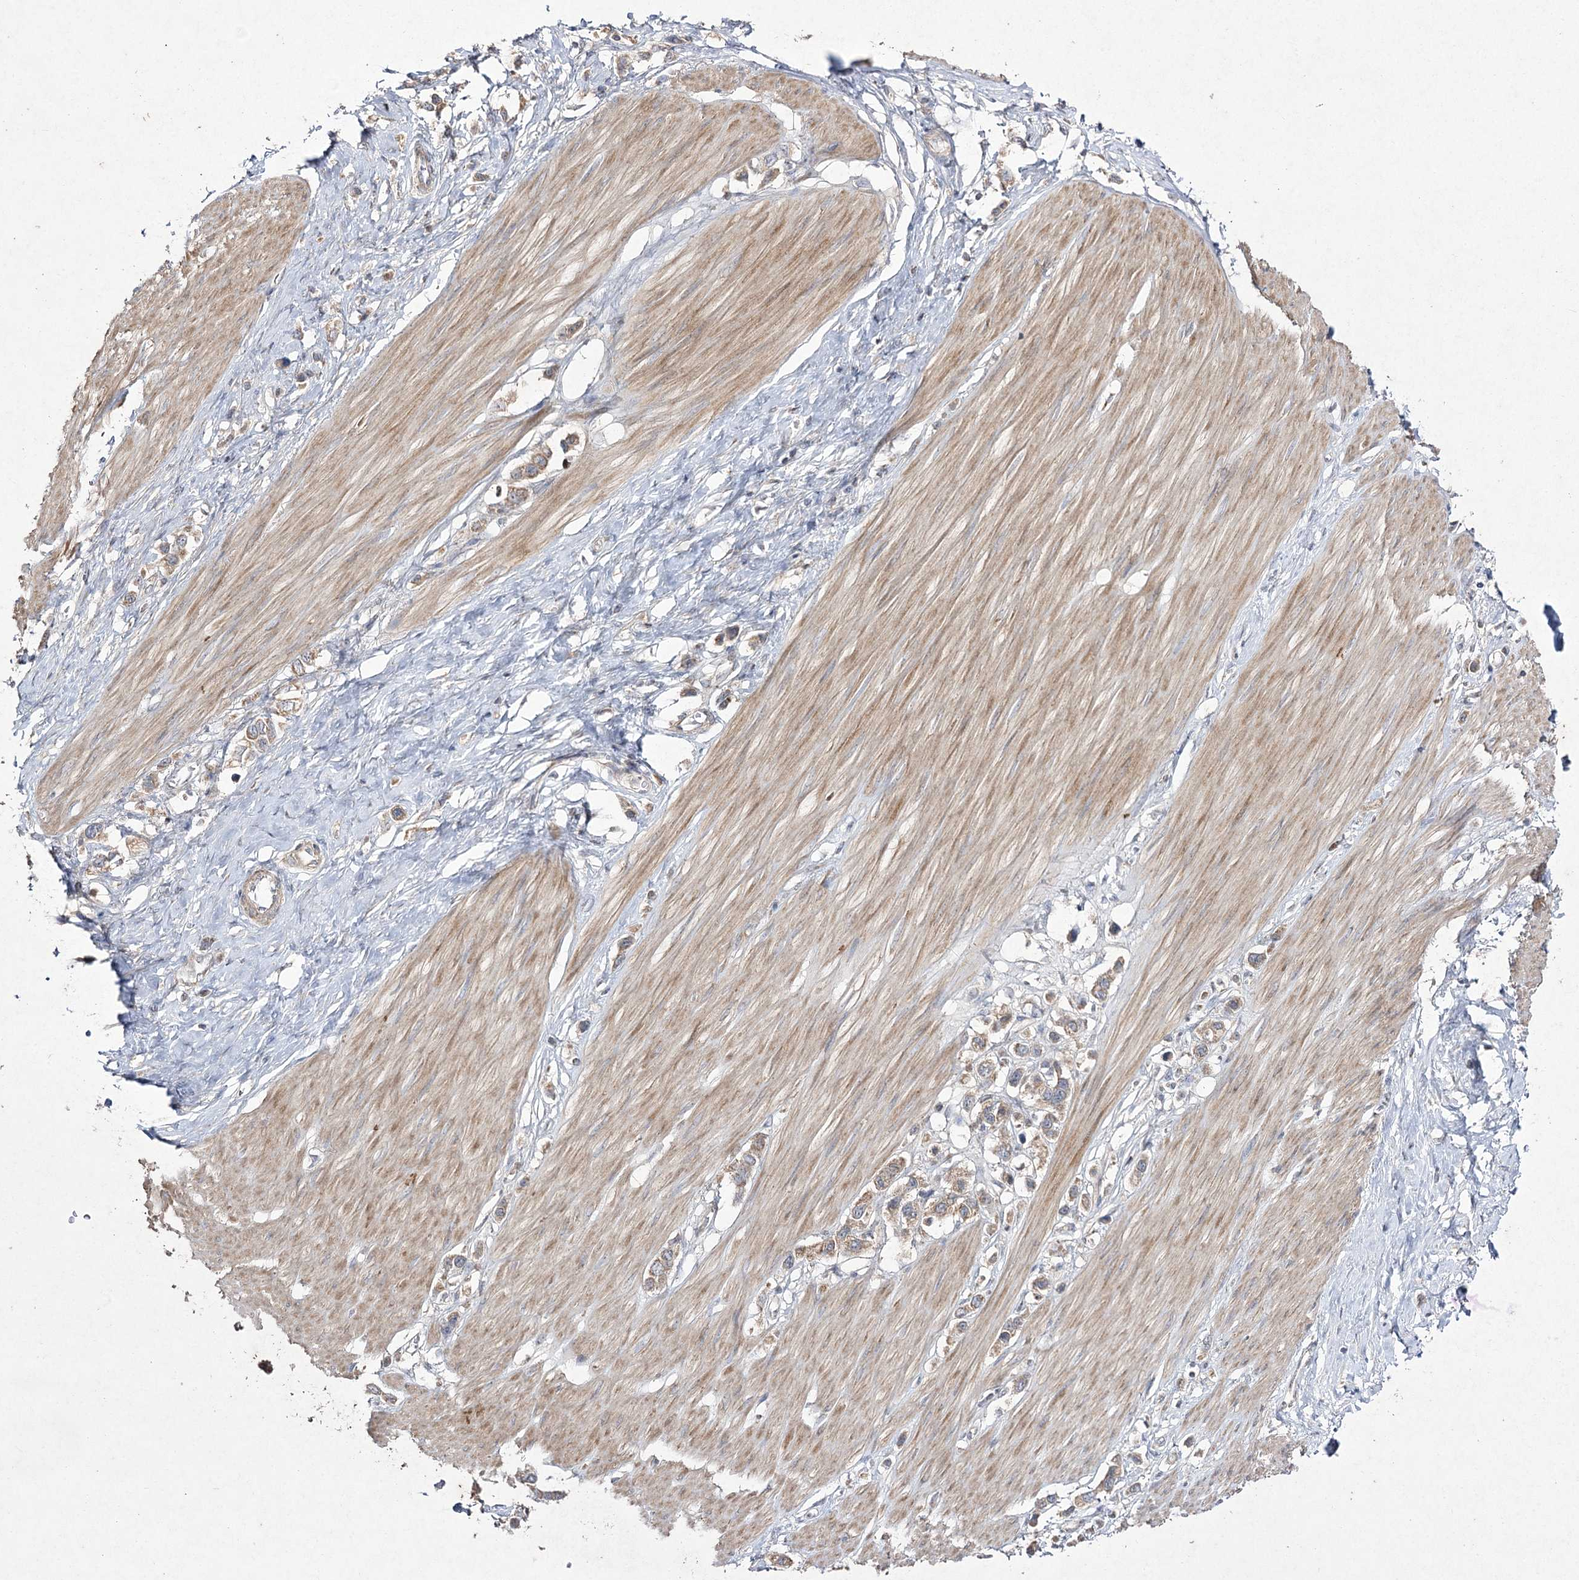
{"staining": {"intensity": "weak", "quantity": ">75%", "location": "cytoplasmic/membranous"}, "tissue": "stomach cancer", "cell_type": "Tumor cells", "image_type": "cancer", "snomed": [{"axis": "morphology", "description": "Adenocarcinoma, NOS"}, {"axis": "topography", "description": "Stomach"}], "caption": "Stomach cancer tissue shows weak cytoplasmic/membranous expression in approximately >75% of tumor cells", "gene": "FANCL", "patient": {"sex": "female", "age": 65}}